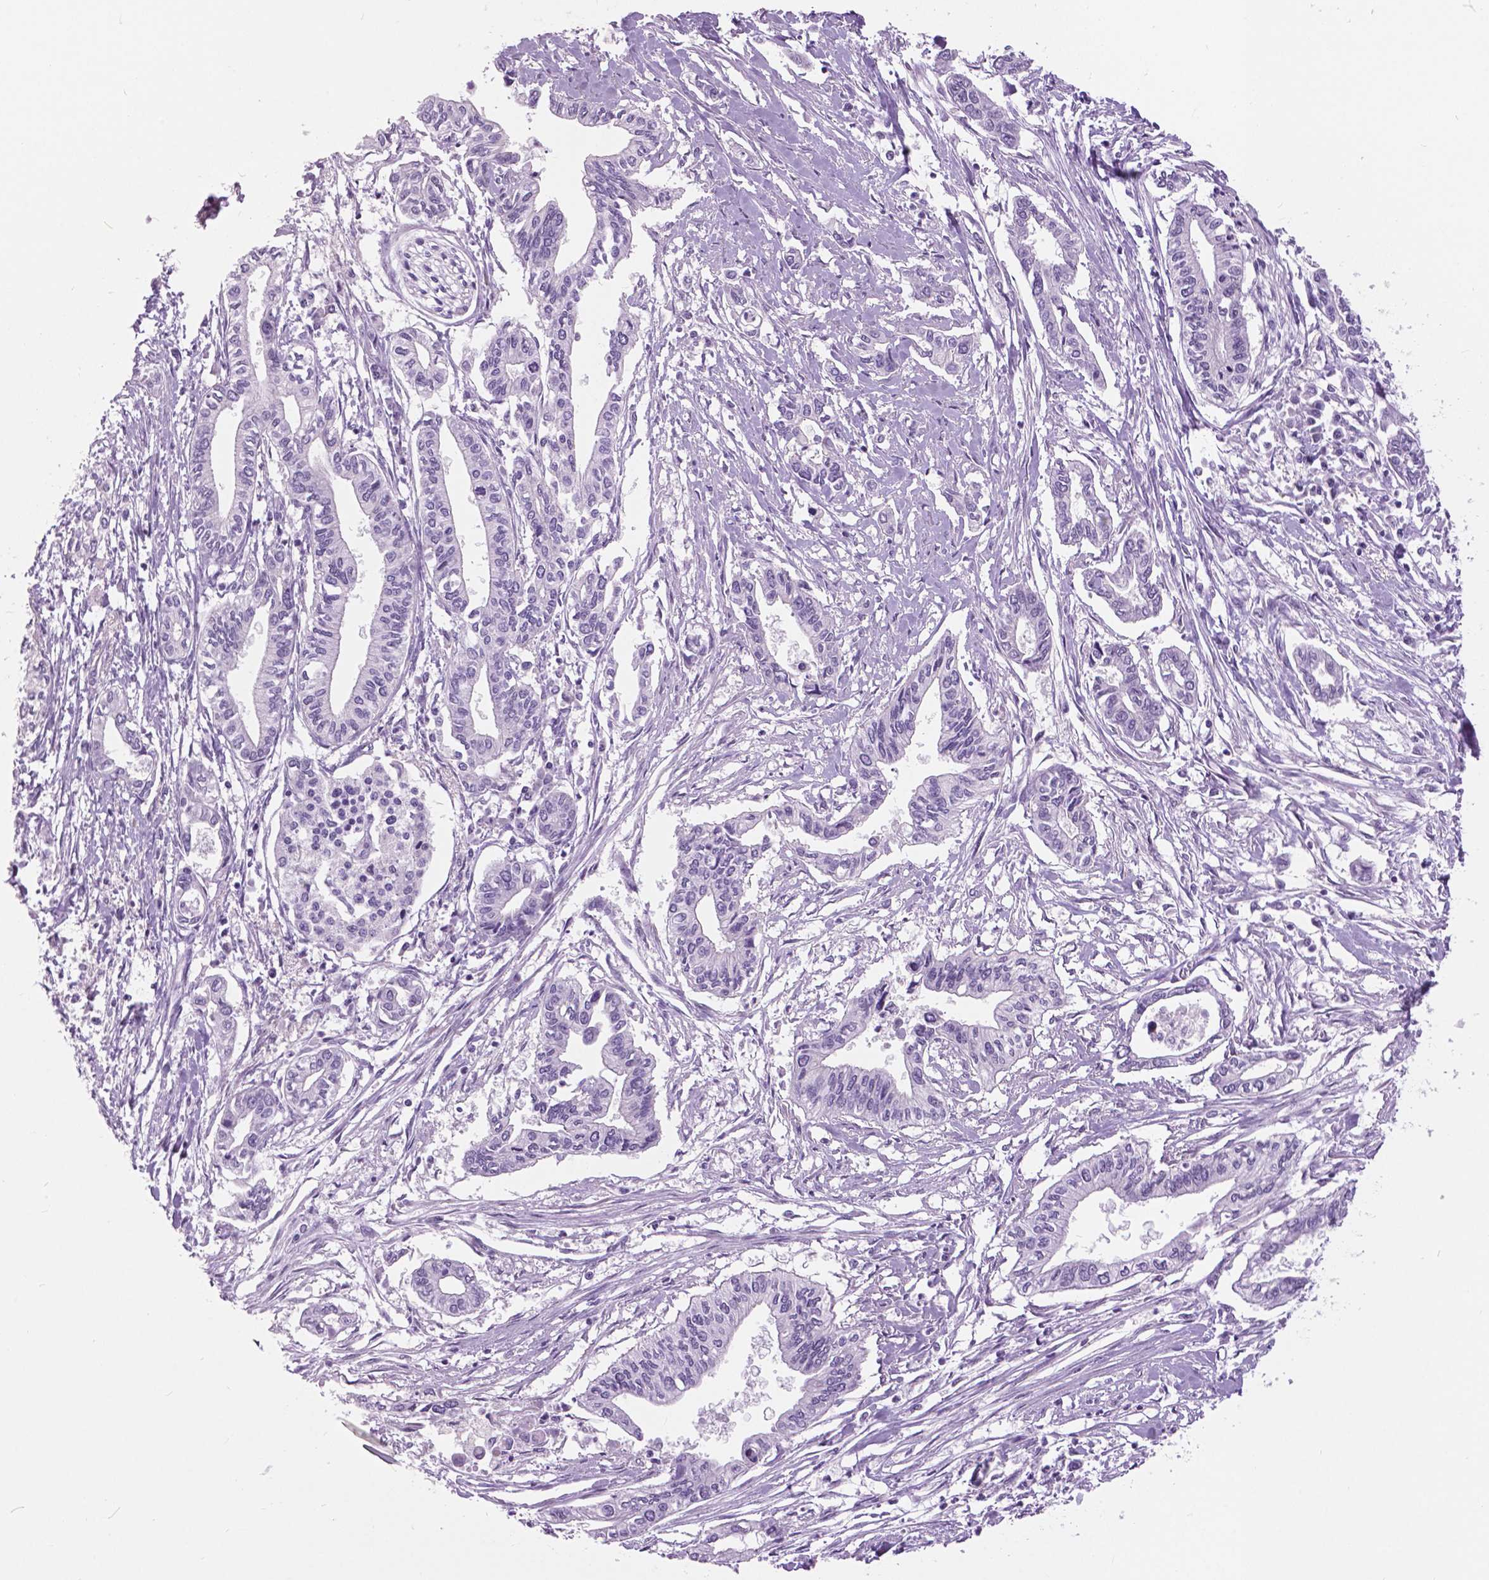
{"staining": {"intensity": "negative", "quantity": "none", "location": "none"}, "tissue": "pancreatic cancer", "cell_type": "Tumor cells", "image_type": "cancer", "snomed": [{"axis": "morphology", "description": "Adenocarcinoma, NOS"}, {"axis": "topography", "description": "Pancreas"}], "caption": "A micrograph of pancreatic adenocarcinoma stained for a protein exhibits no brown staining in tumor cells.", "gene": "MYOM1", "patient": {"sex": "male", "age": 60}}